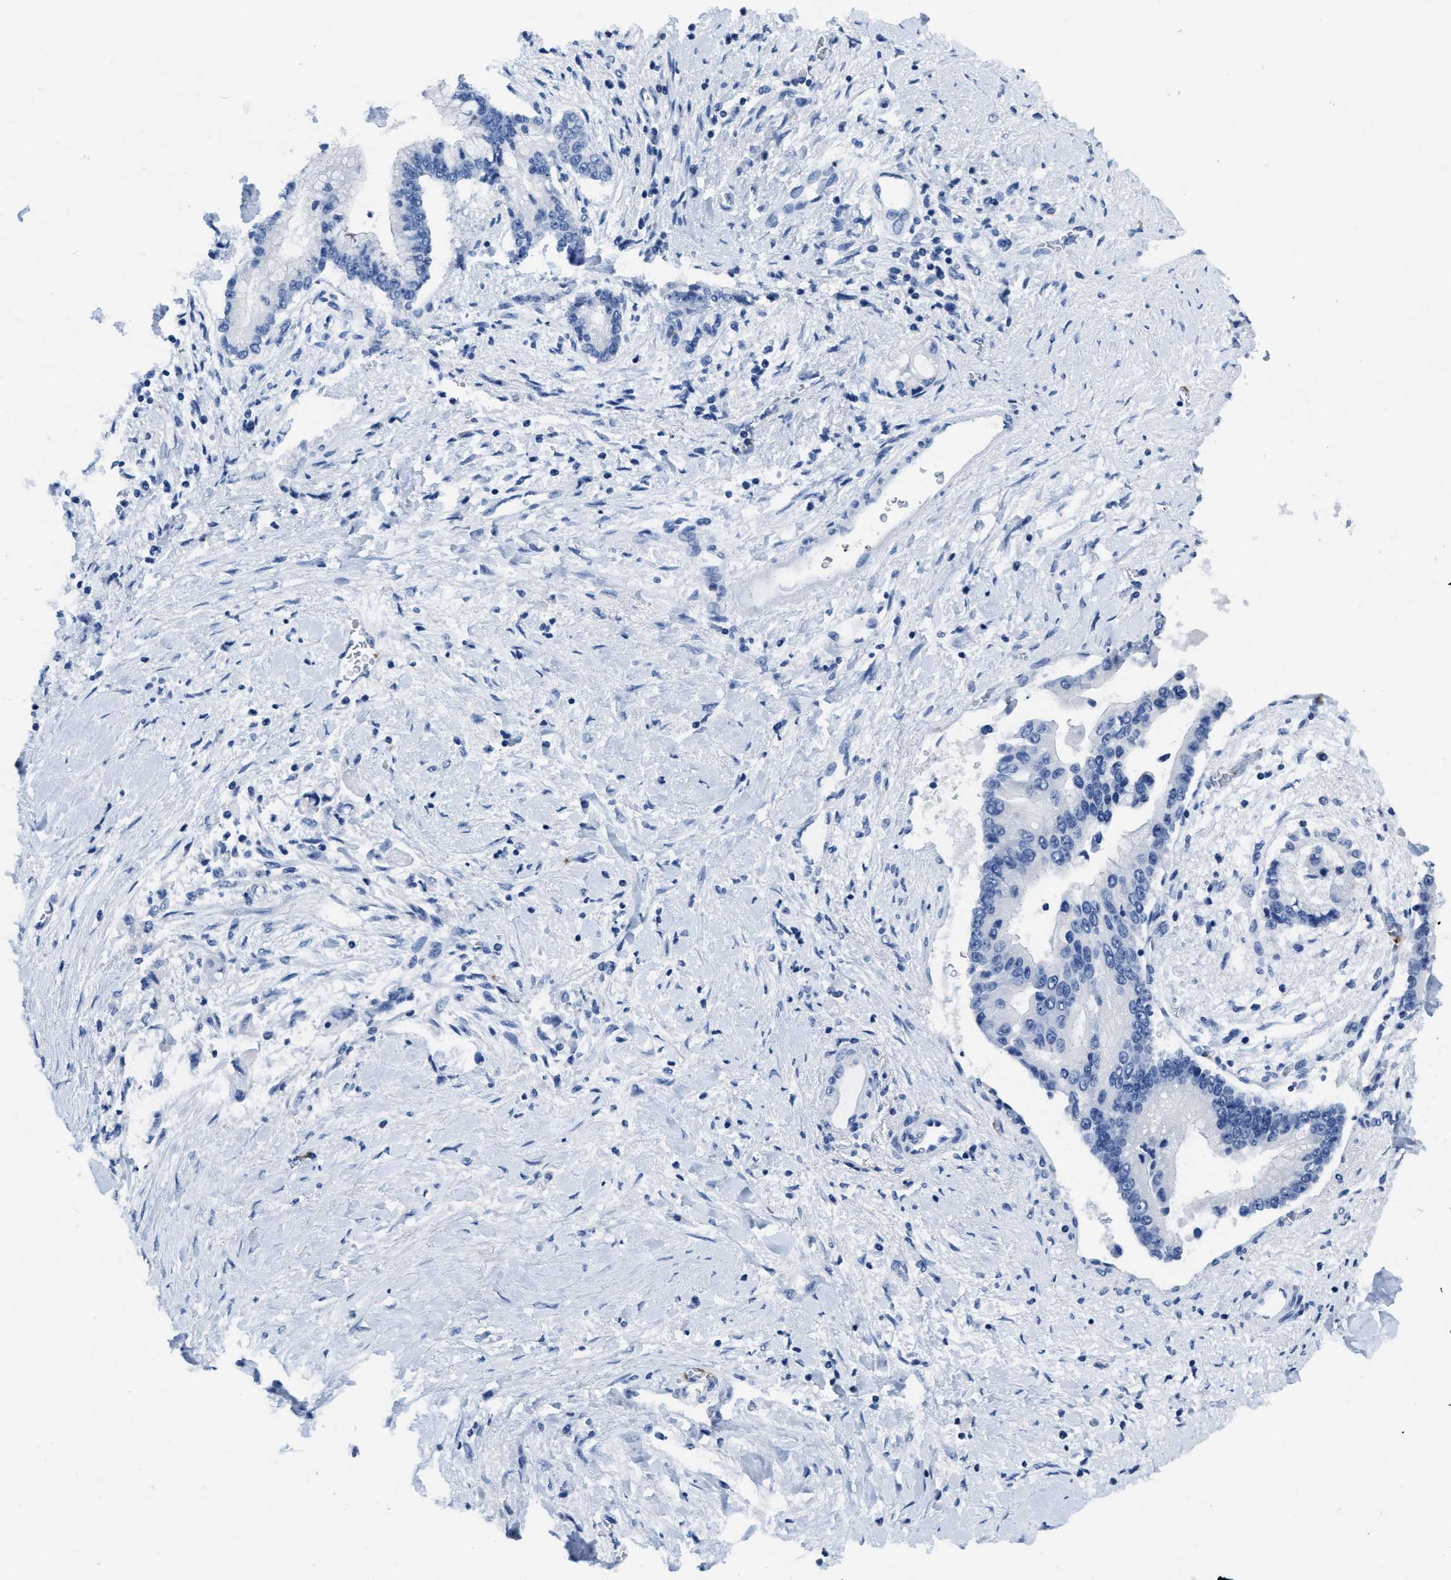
{"staining": {"intensity": "negative", "quantity": "none", "location": "none"}, "tissue": "liver cancer", "cell_type": "Tumor cells", "image_type": "cancer", "snomed": [{"axis": "morphology", "description": "Cholangiocarcinoma"}, {"axis": "topography", "description": "Liver"}], "caption": "Immunohistochemistry of human liver cancer (cholangiocarcinoma) shows no positivity in tumor cells.", "gene": "ITGA2B", "patient": {"sex": "male", "age": 50}}